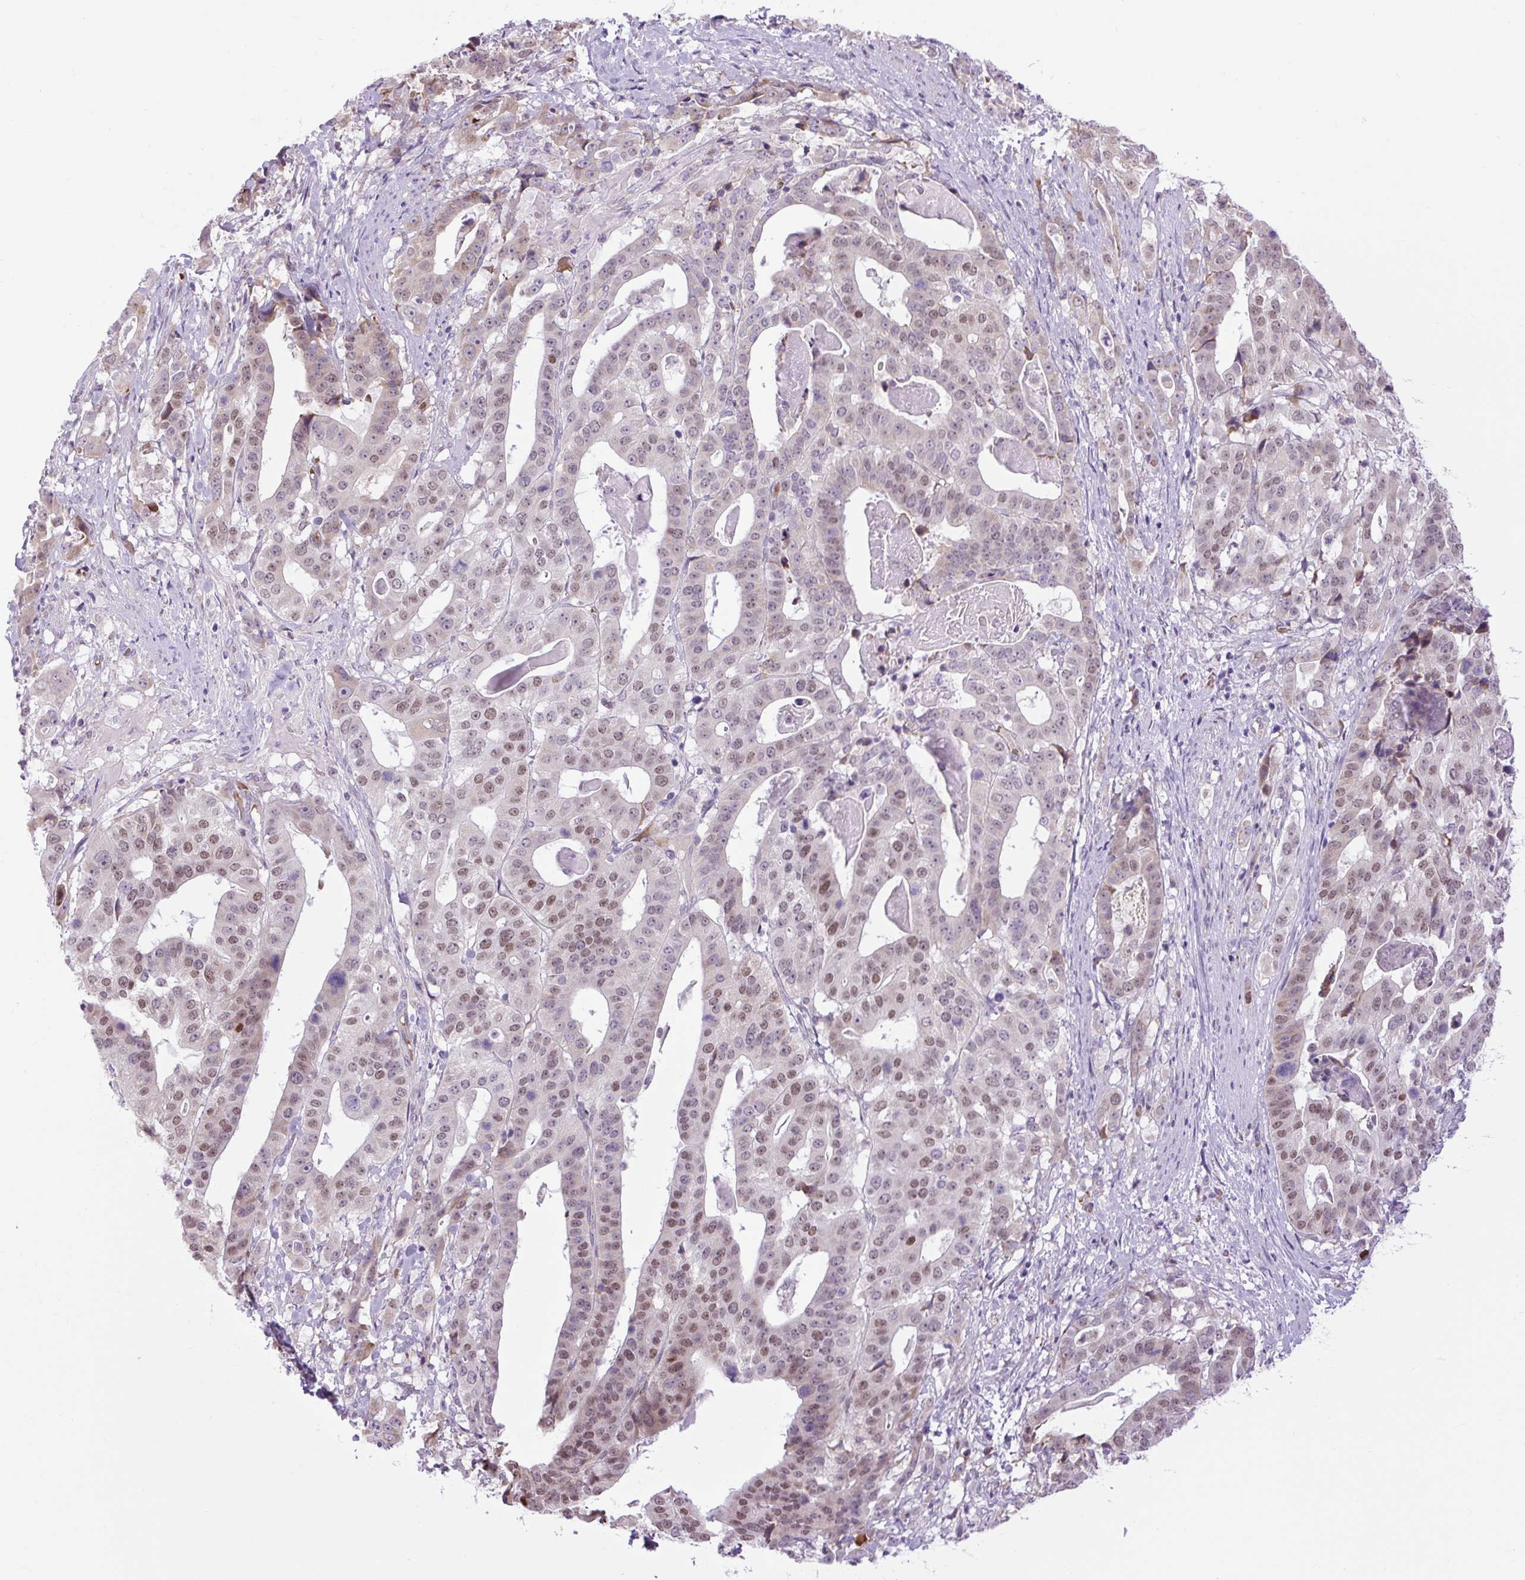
{"staining": {"intensity": "moderate", "quantity": ">75%", "location": "nuclear"}, "tissue": "stomach cancer", "cell_type": "Tumor cells", "image_type": "cancer", "snomed": [{"axis": "morphology", "description": "Adenocarcinoma, NOS"}, {"axis": "topography", "description": "Stomach"}], "caption": "Immunohistochemical staining of adenocarcinoma (stomach) demonstrates medium levels of moderate nuclear positivity in approximately >75% of tumor cells.", "gene": "SCO2", "patient": {"sex": "male", "age": 48}}